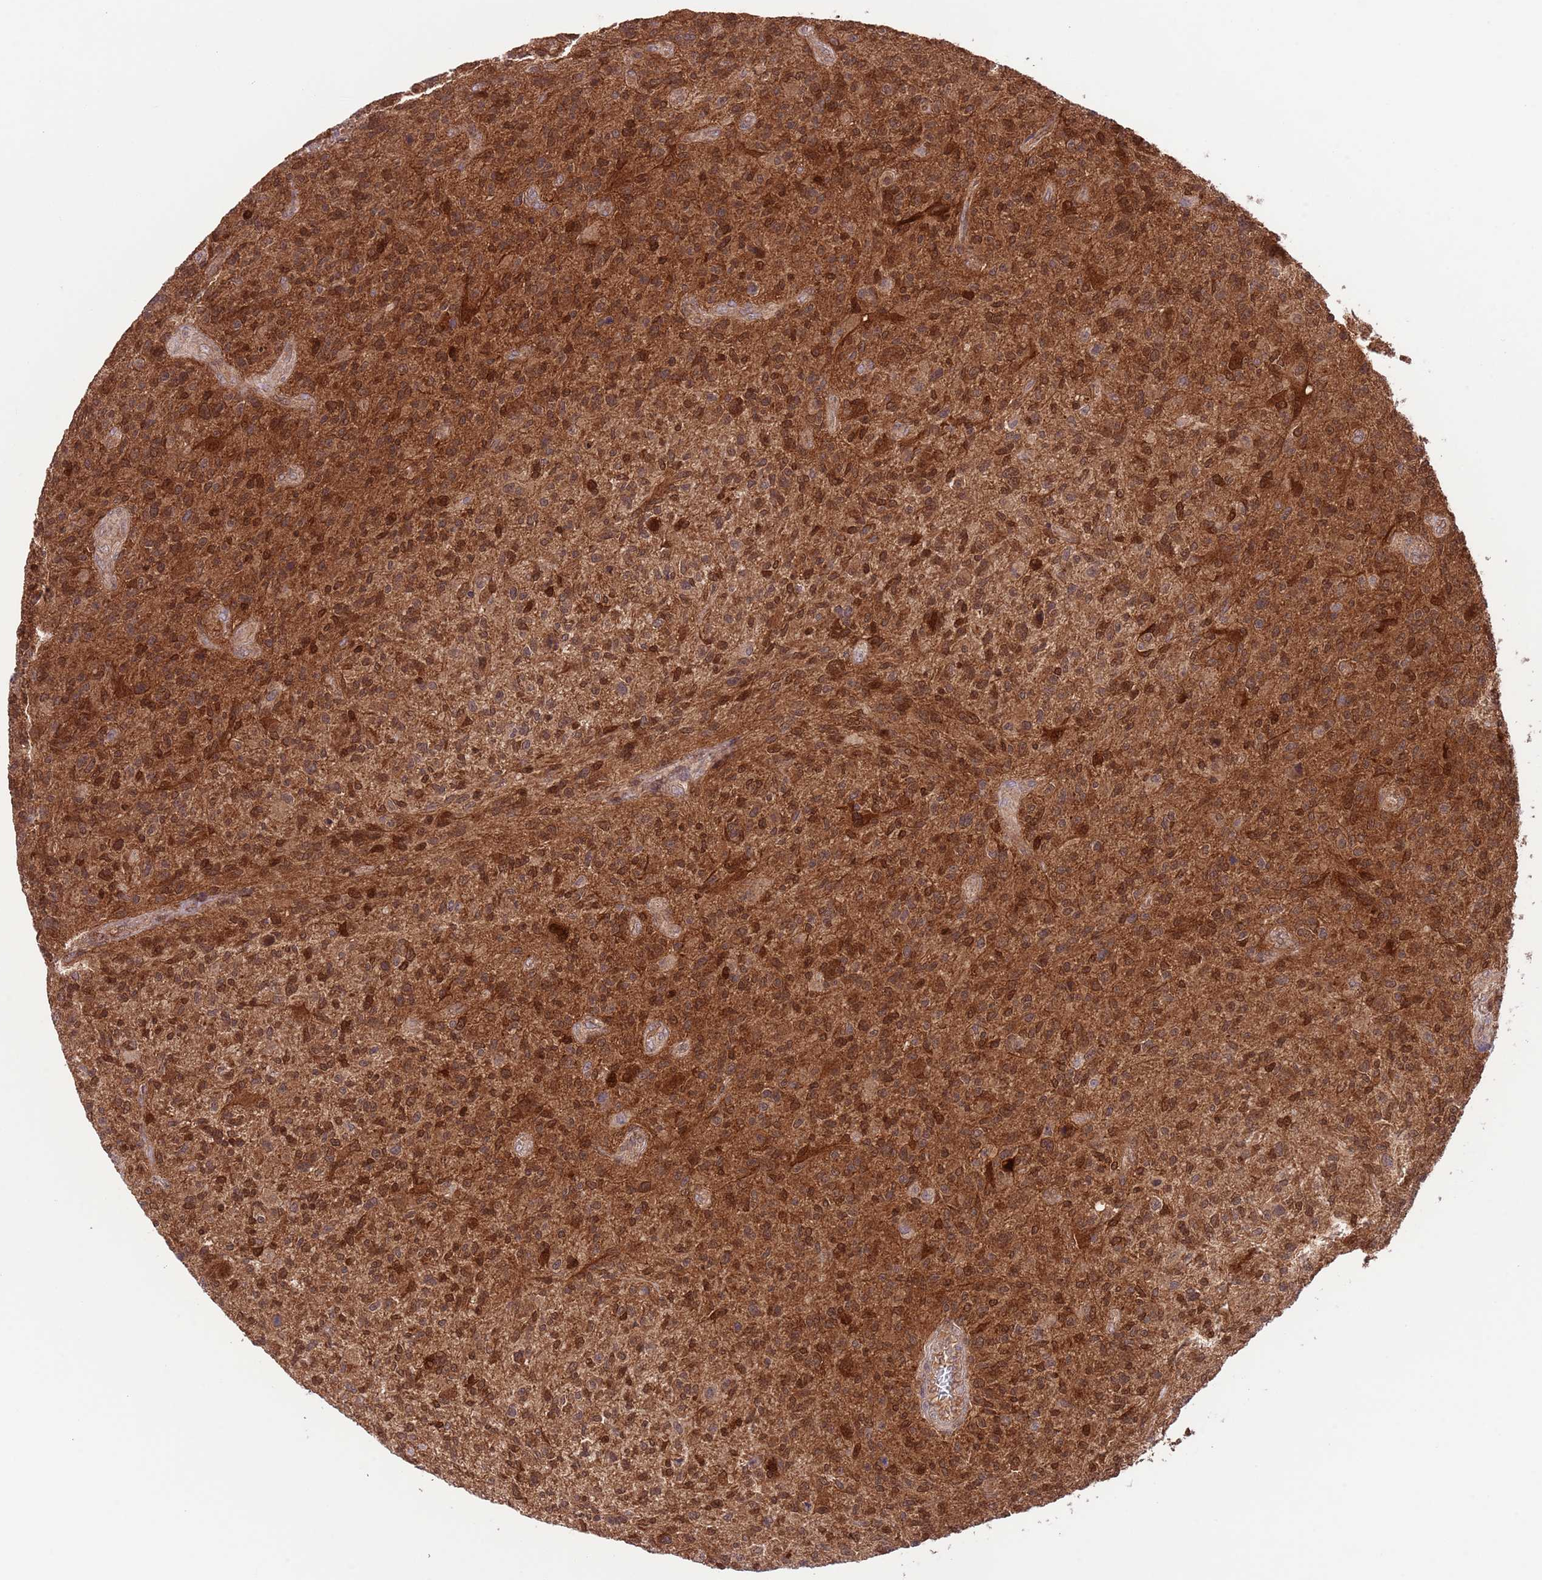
{"staining": {"intensity": "moderate", "quantity": ">75%", "location": "cytoplasmic/membranous,nuclear"}, "tissue": "glioma", "cell_type": "Tumor cells", "image_type": "cancer", "snomed": [{"axis": "morphology", "description": "Glioma, malignant, High grade"}, {"axis": "topography", "description": "Brain"}], "caption": "IHC (DAB (3,3'-diaminobenzidine)) staining of malignant glioma (high-grade) exhibits moderate cytoplasmic/membranous and nuclear protein expression in approximately >75% of tumor cells. The protein of interest is shown in brown color, while the nuclei are stained blue.", "gene": "HDHD2", "patient": {"sex": "male", "age": 47}}